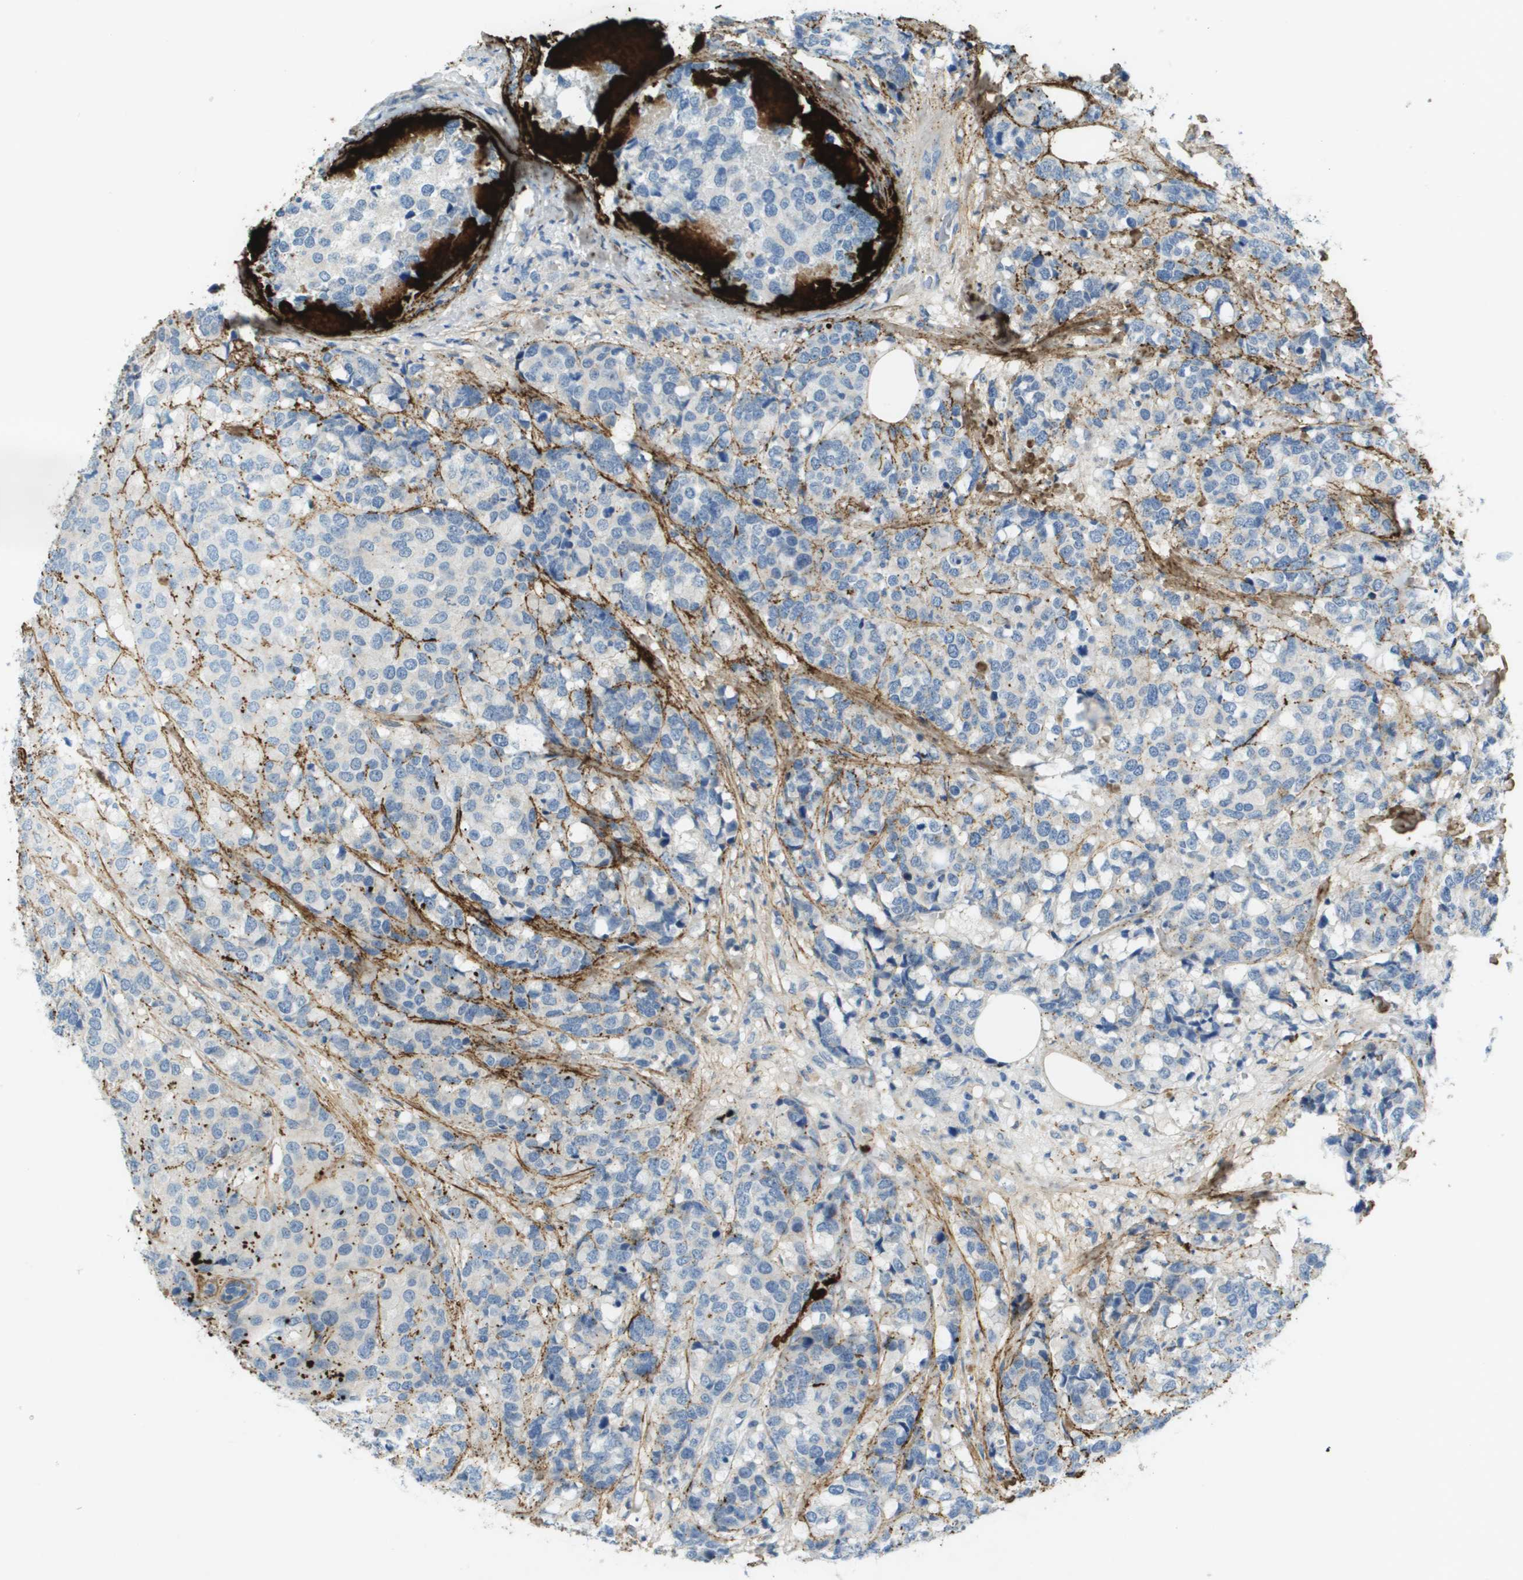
{"staining": {"intensity": "negative", "quantity": "none", "location": "none"}, "tissue": "breast cancer", "cell_type": "Tumor cells", "image_type": "cancer", "snomed": [{"axis": "morphology", "description": "Lobular carcinoma"}, {"axis": "topography", "description": "Breast"}], "caption": "Micrograph shows no significant protein staining in tumor cells of breast cancer.", "gene": "VTN", "patient": {"sex": "female", "age": 59}}